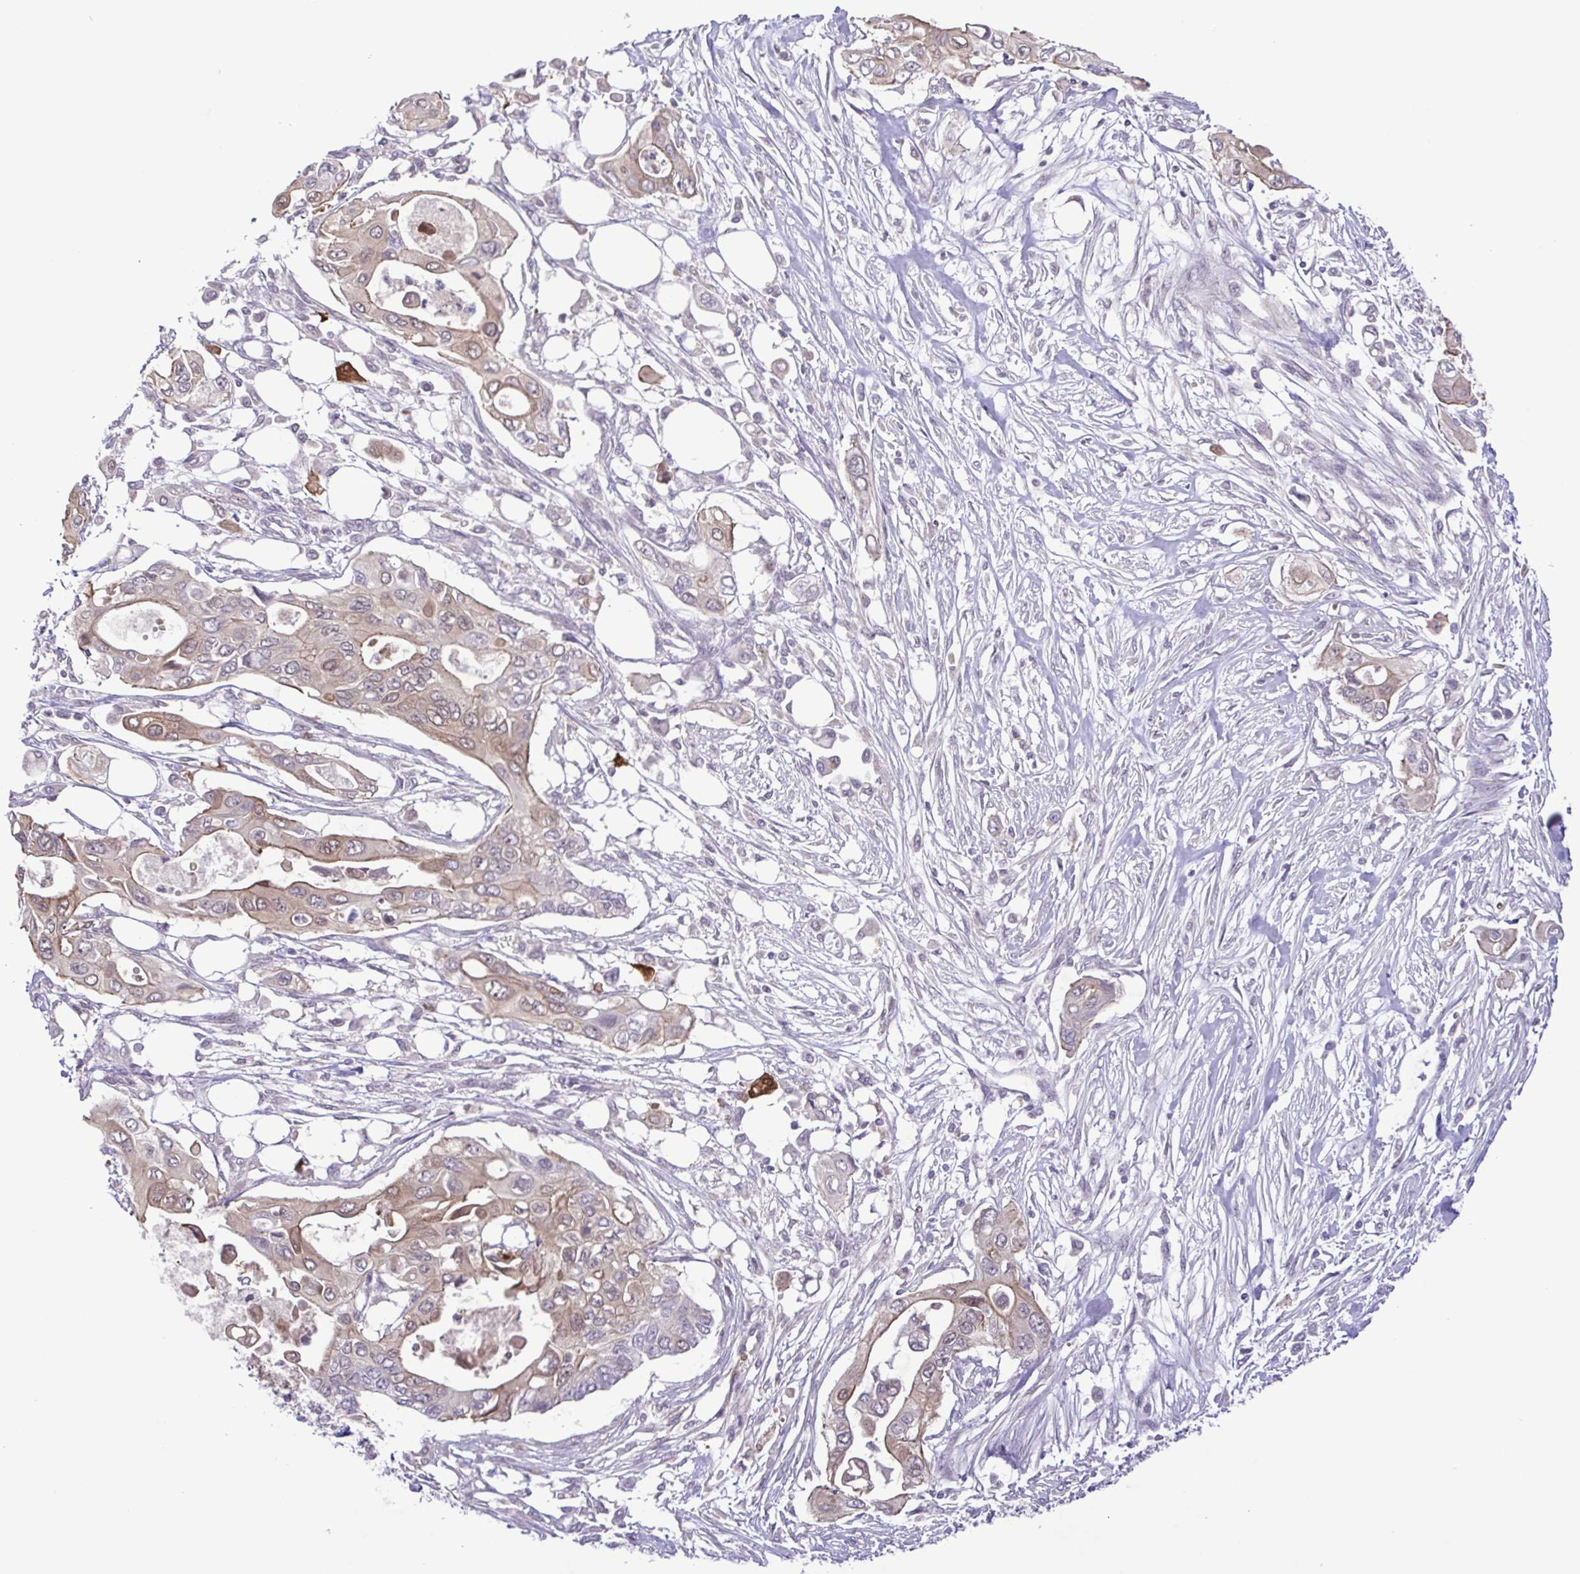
{"staining": {"intensity": "weak", "quantity": "25%-75%", "location": "cytoplasmic/membranous"}, "tissue": "pancreatic cancer", "cell_type": "Tumor cells", "image_type": "cancer", "snomed": [{"axis": "morphology", "description": "Adenocarcinoma, NOS"}, {"axis": "topography", "description": "Pancreas"}], "caption": "An immunohistochemistry (IHC) histopathology image of tumor tissue is shown. Protein staining in brown highlights weak cytoplasmic/membranous positivity in pancreatic cancer (adenocarcinoma) within tumor cells.", "gene": "IL1RN", "patient": {"sex": "female", "age": 63}}